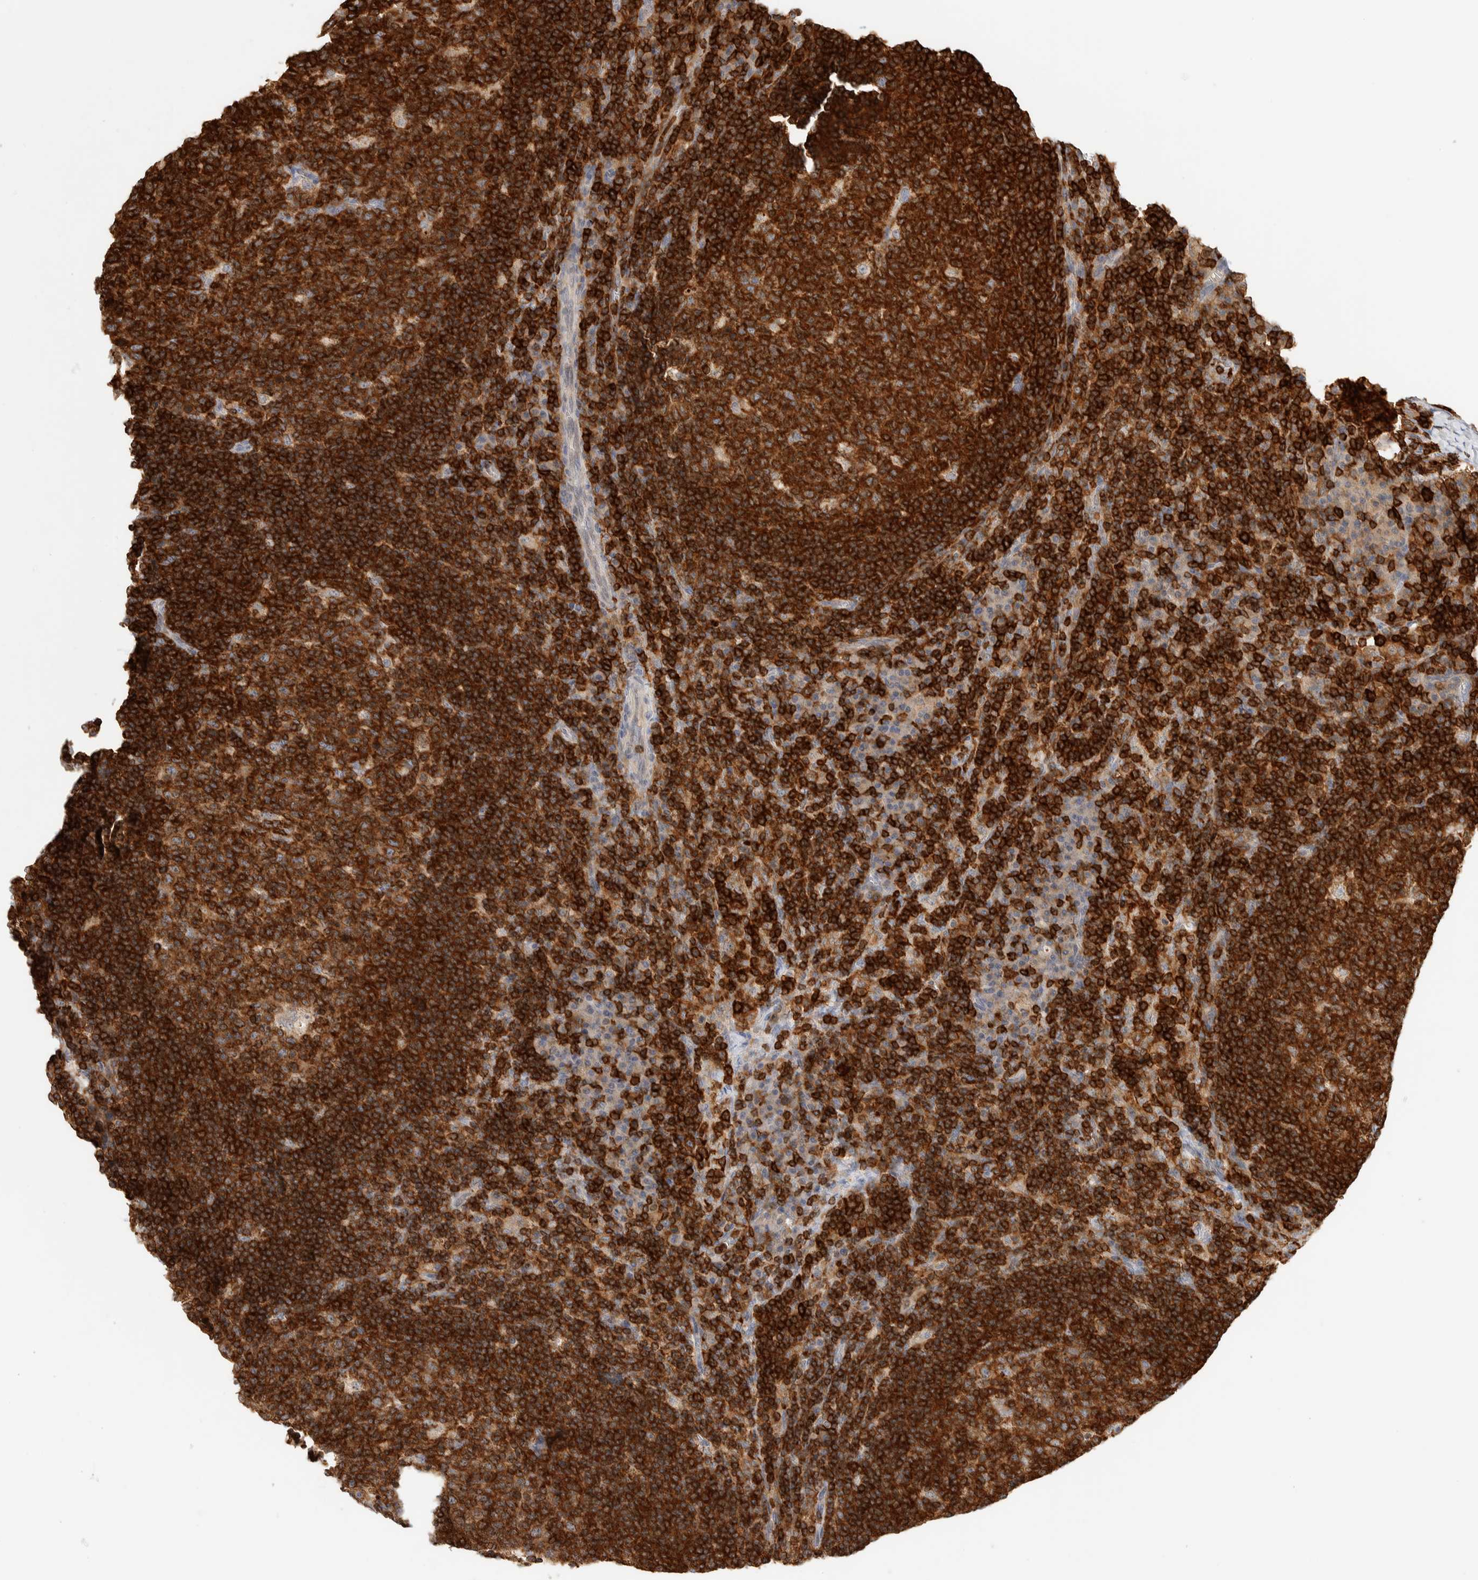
{"staining": {"intensity": "strong", "quantity": ">75%", "location": "cytoplasmic/membranous"}, "tissue": "lymph node", "cell_type": "Germinal center cells", "image_type": "normal", "snomed": [{"axis": "morphology", "description": "Normal tissue, NOS"}, {"axis": "morphology", "description": "Inflammation, NOS"}, {"axis": "topography", "description": "Lymph node"}], "caption": "A high amount of strong cytoplasmic/membranous positivity is seen in approximately >75% of germinal center cells in normal lymph node.", "gene": "RUNDC1", "patient": {"sex": "male", "age": 55}}